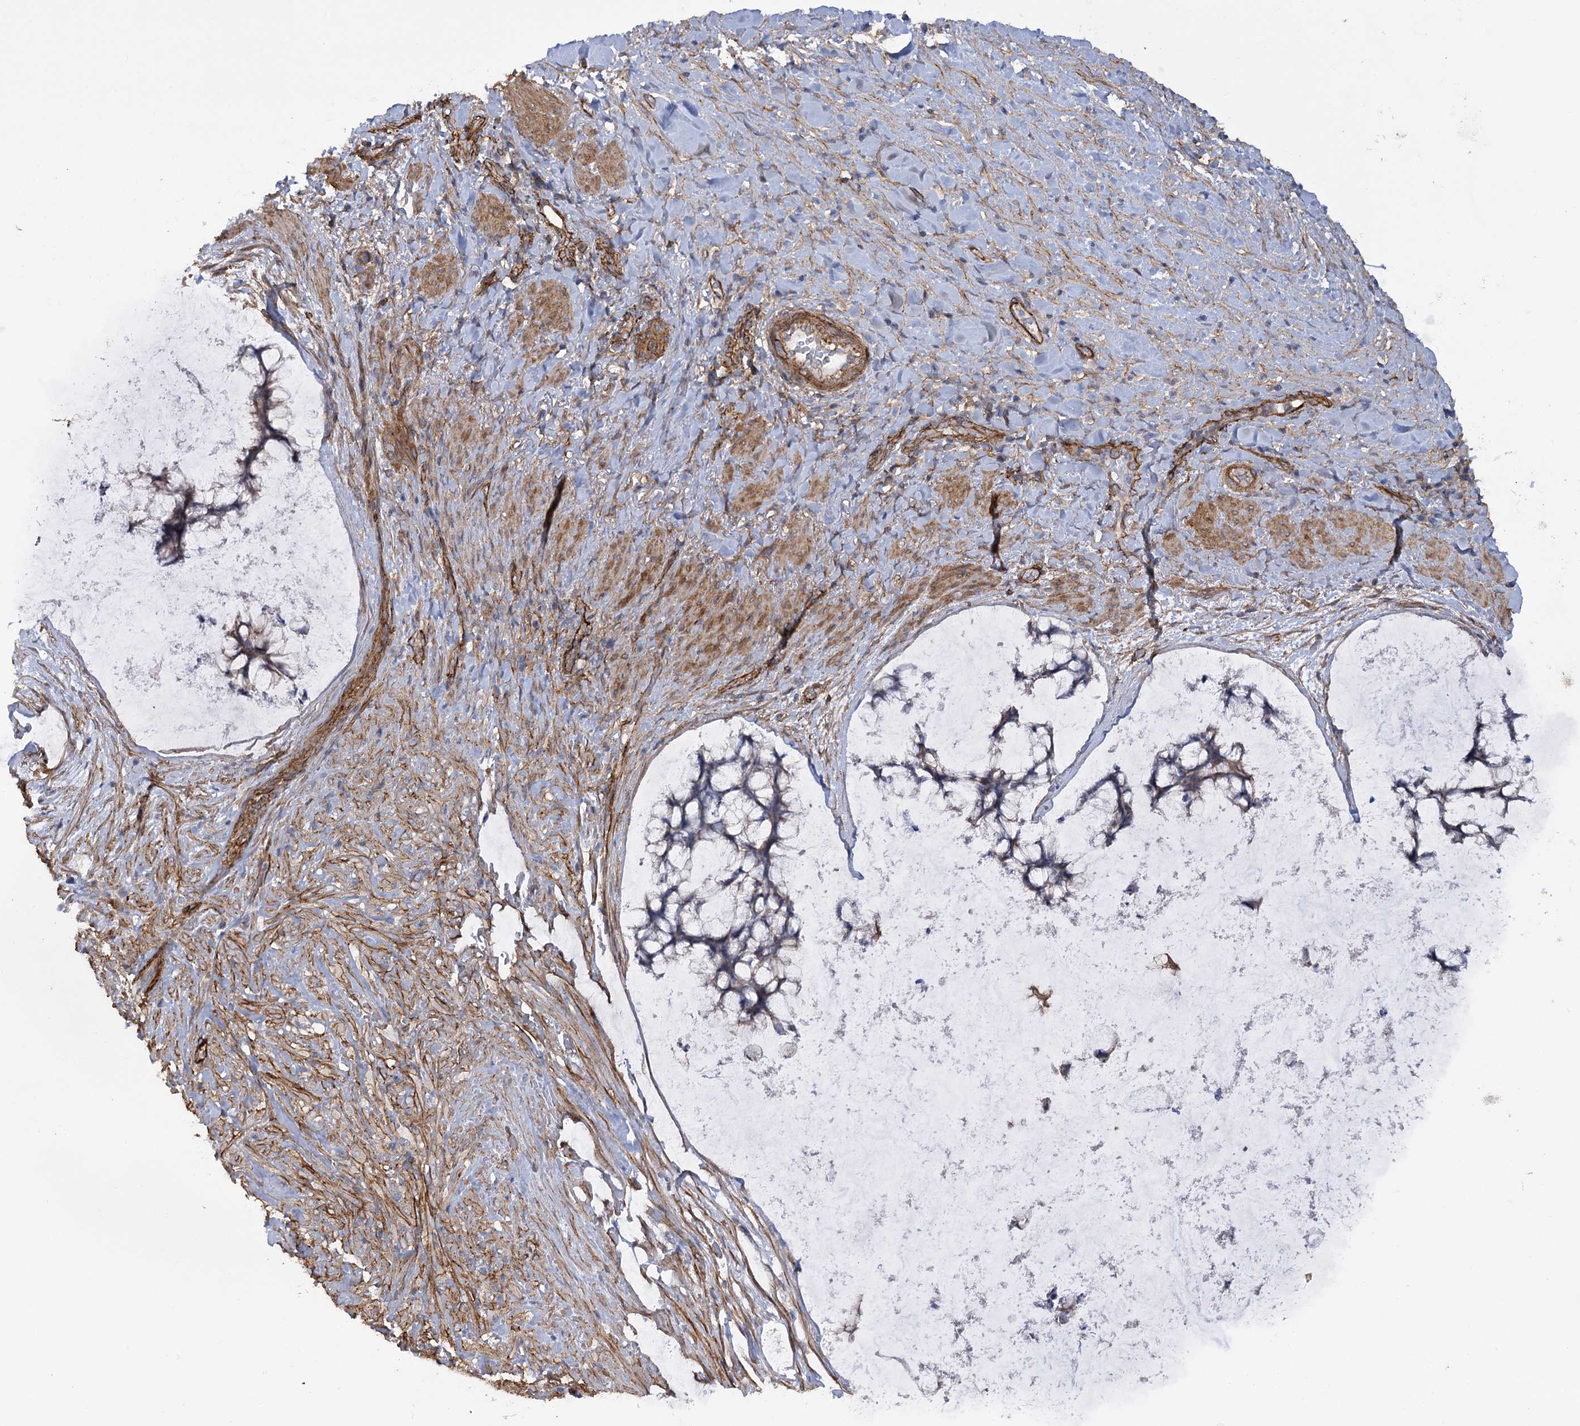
{"staining": {"intensity": "negative", "quantity": "none", "location": "none"}, "tissue": "ovarian cancer", "cell_type": "Tumor cells", "image_type": "cancer", "snomed": [{"axis": "morphology", "description": "Cystadenocarcinoma, mucinous, NOS"}, {"axis": "topography", "description": "Ovary"}], "caption": "This is an IHC micrograph of ovarian mucinous cystadenocarcinoma. There is no positivity in tumor cells.", "gene": "SYNPO2", "patient": {"sex": "female", "age": 42}}